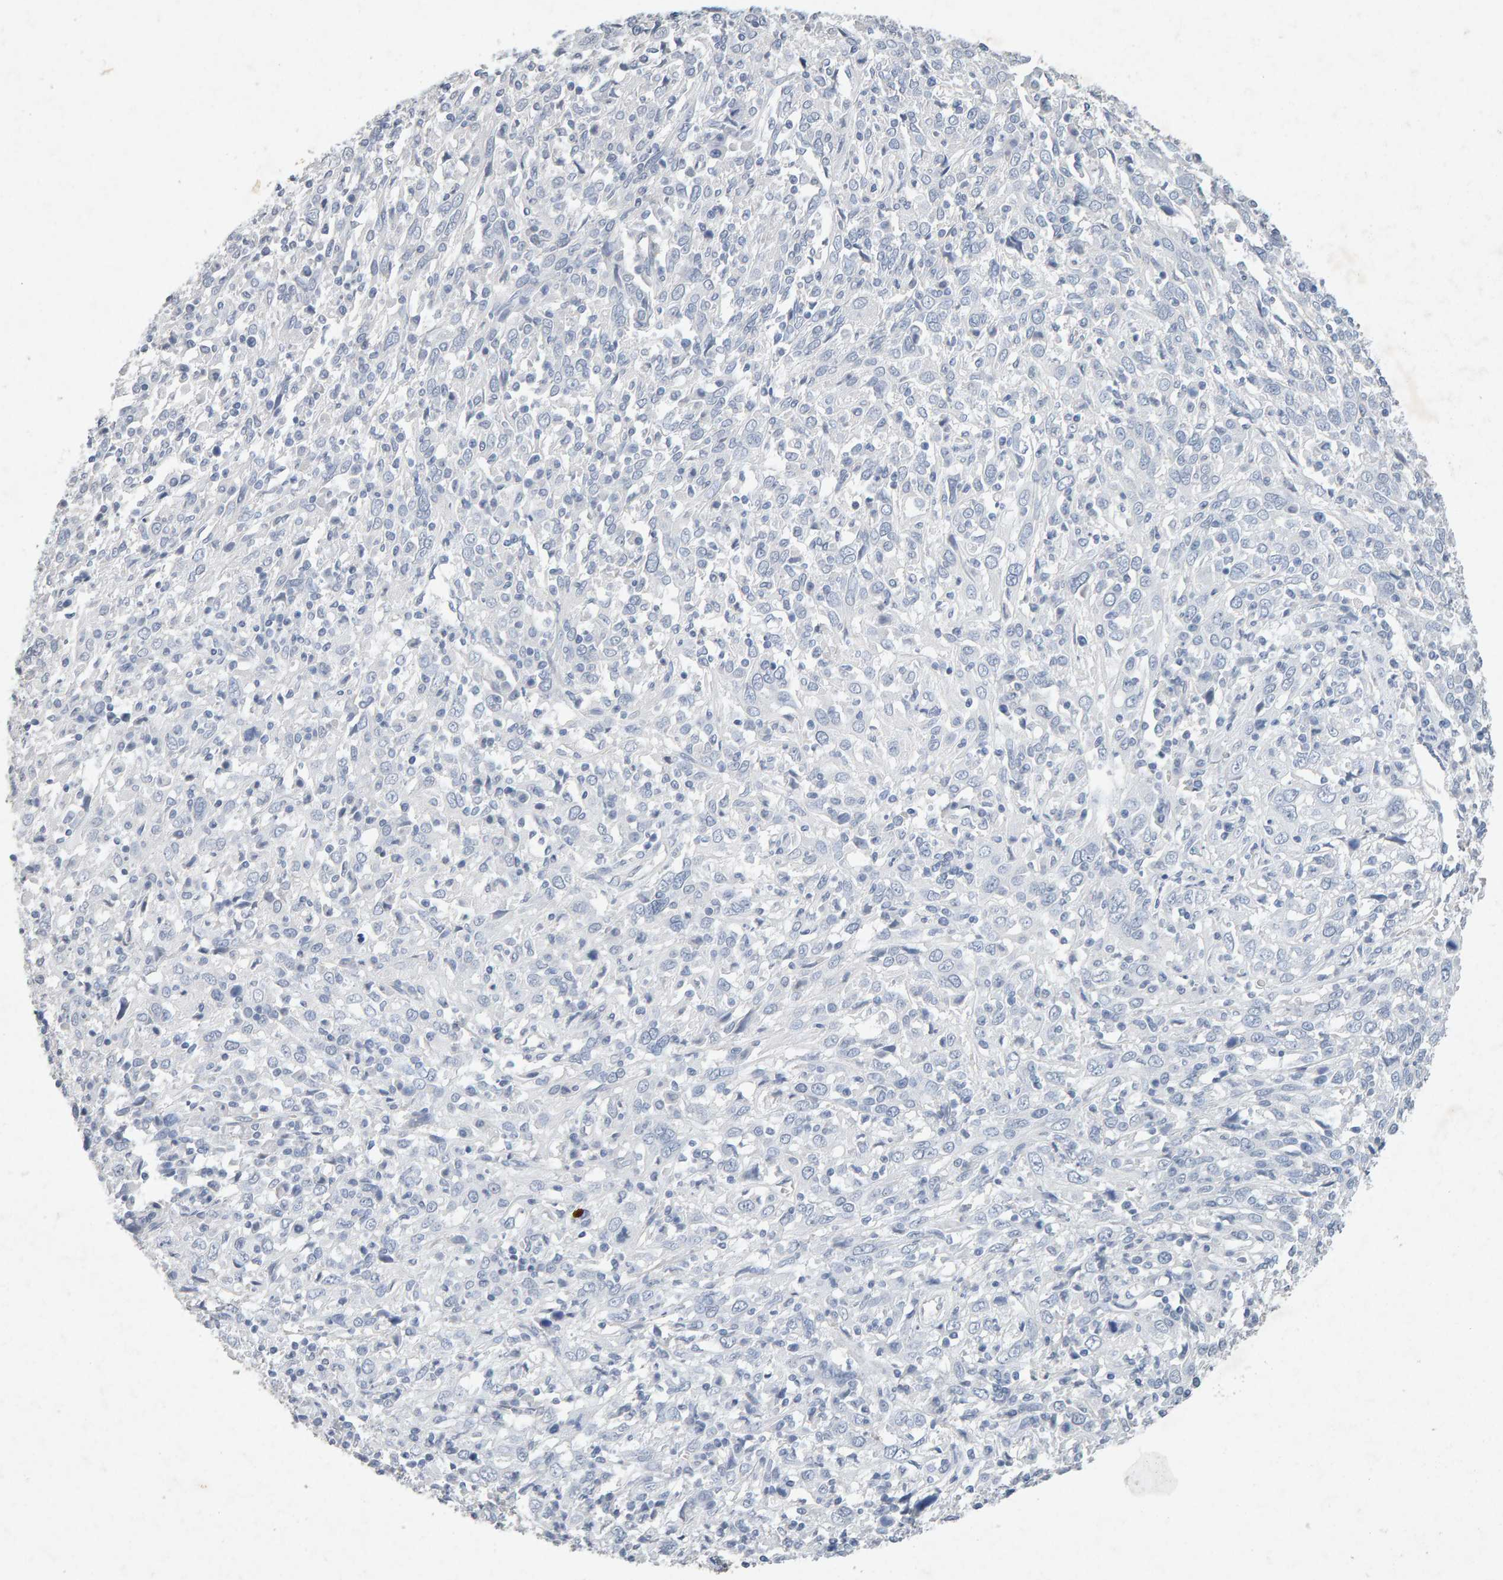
{"staining": {"intensity": "negative", "quantity": "none", "location": "none"}, "tissue": "cervical cancer", "cell_type": "Tumor cells", "image_type": "cancer", "snomed": [{"axis": "morphology", "description": "Squamous cell carcinoma, NOS"}, {"axis": "topography", "description": "Cervix"}], "caption": "Tumor cells are negative for brown protein staining in squamous cell carcinoma (cervical). The staining was performed using DAB to visualize the protein expression in brown, while the nuclei were stained in blue with hematoxylin (Magnification: 20x).", "gene": "PTPRM", "patient": {"sex": "female", "age": 46}}